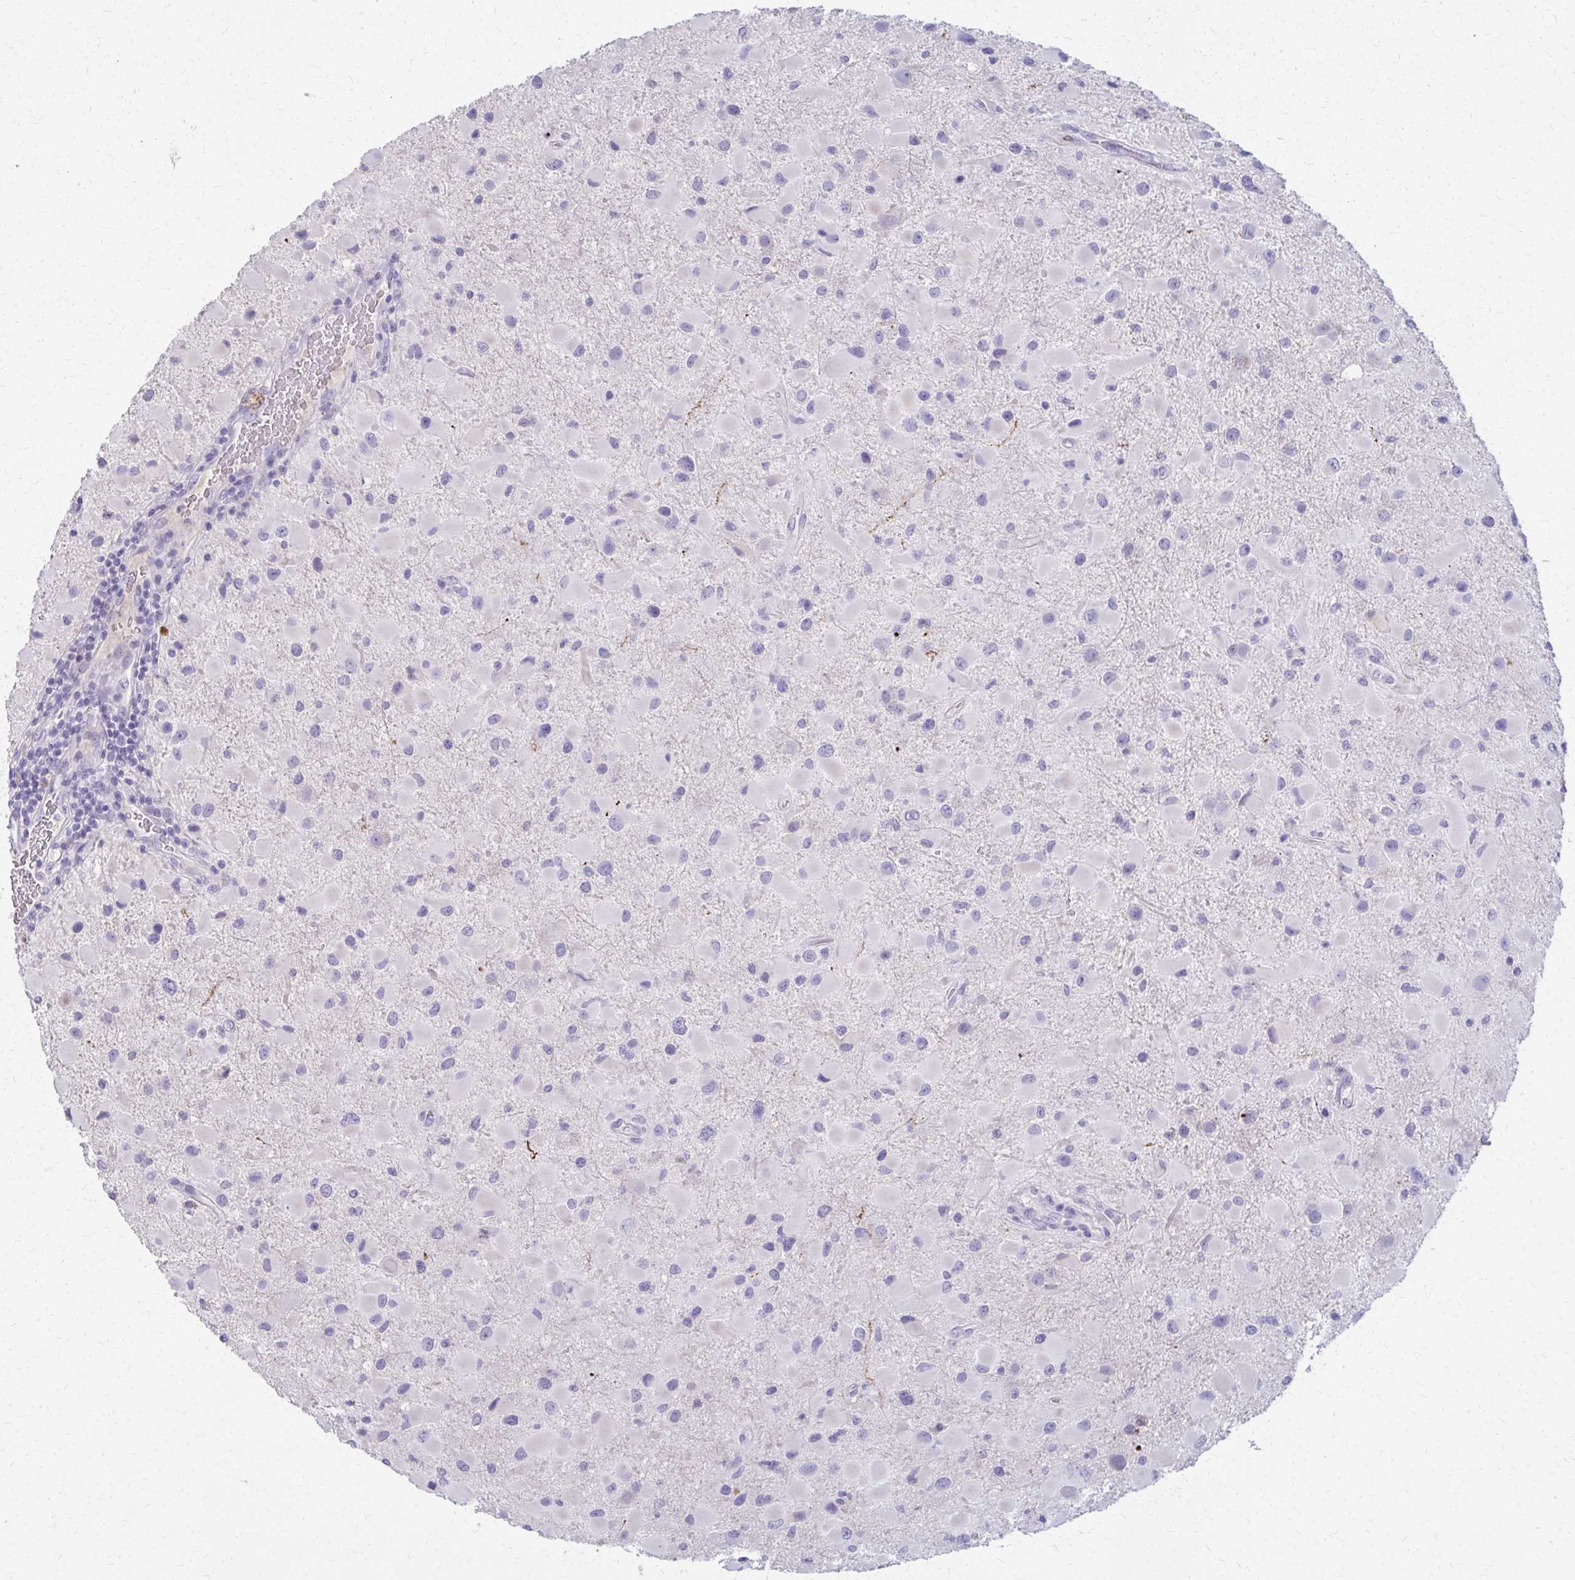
{"staining": {"intensity": "negative", "quantity": "none", "location": "none"}, "tissue": "glioma", "cell_type": "Tumor cells", "image_type": "cancer", "snomed": [{"axis": "morphology", "description": "Glioma, malignant, Low grade"}, {"axis": "topography", "description": "Brain"}], "caption": "IHC of low-grade glioma (malignant) shows no staining in tumor cells.", "gene": "OR4M1", "patient": {"sex": "female", "age": 32}}